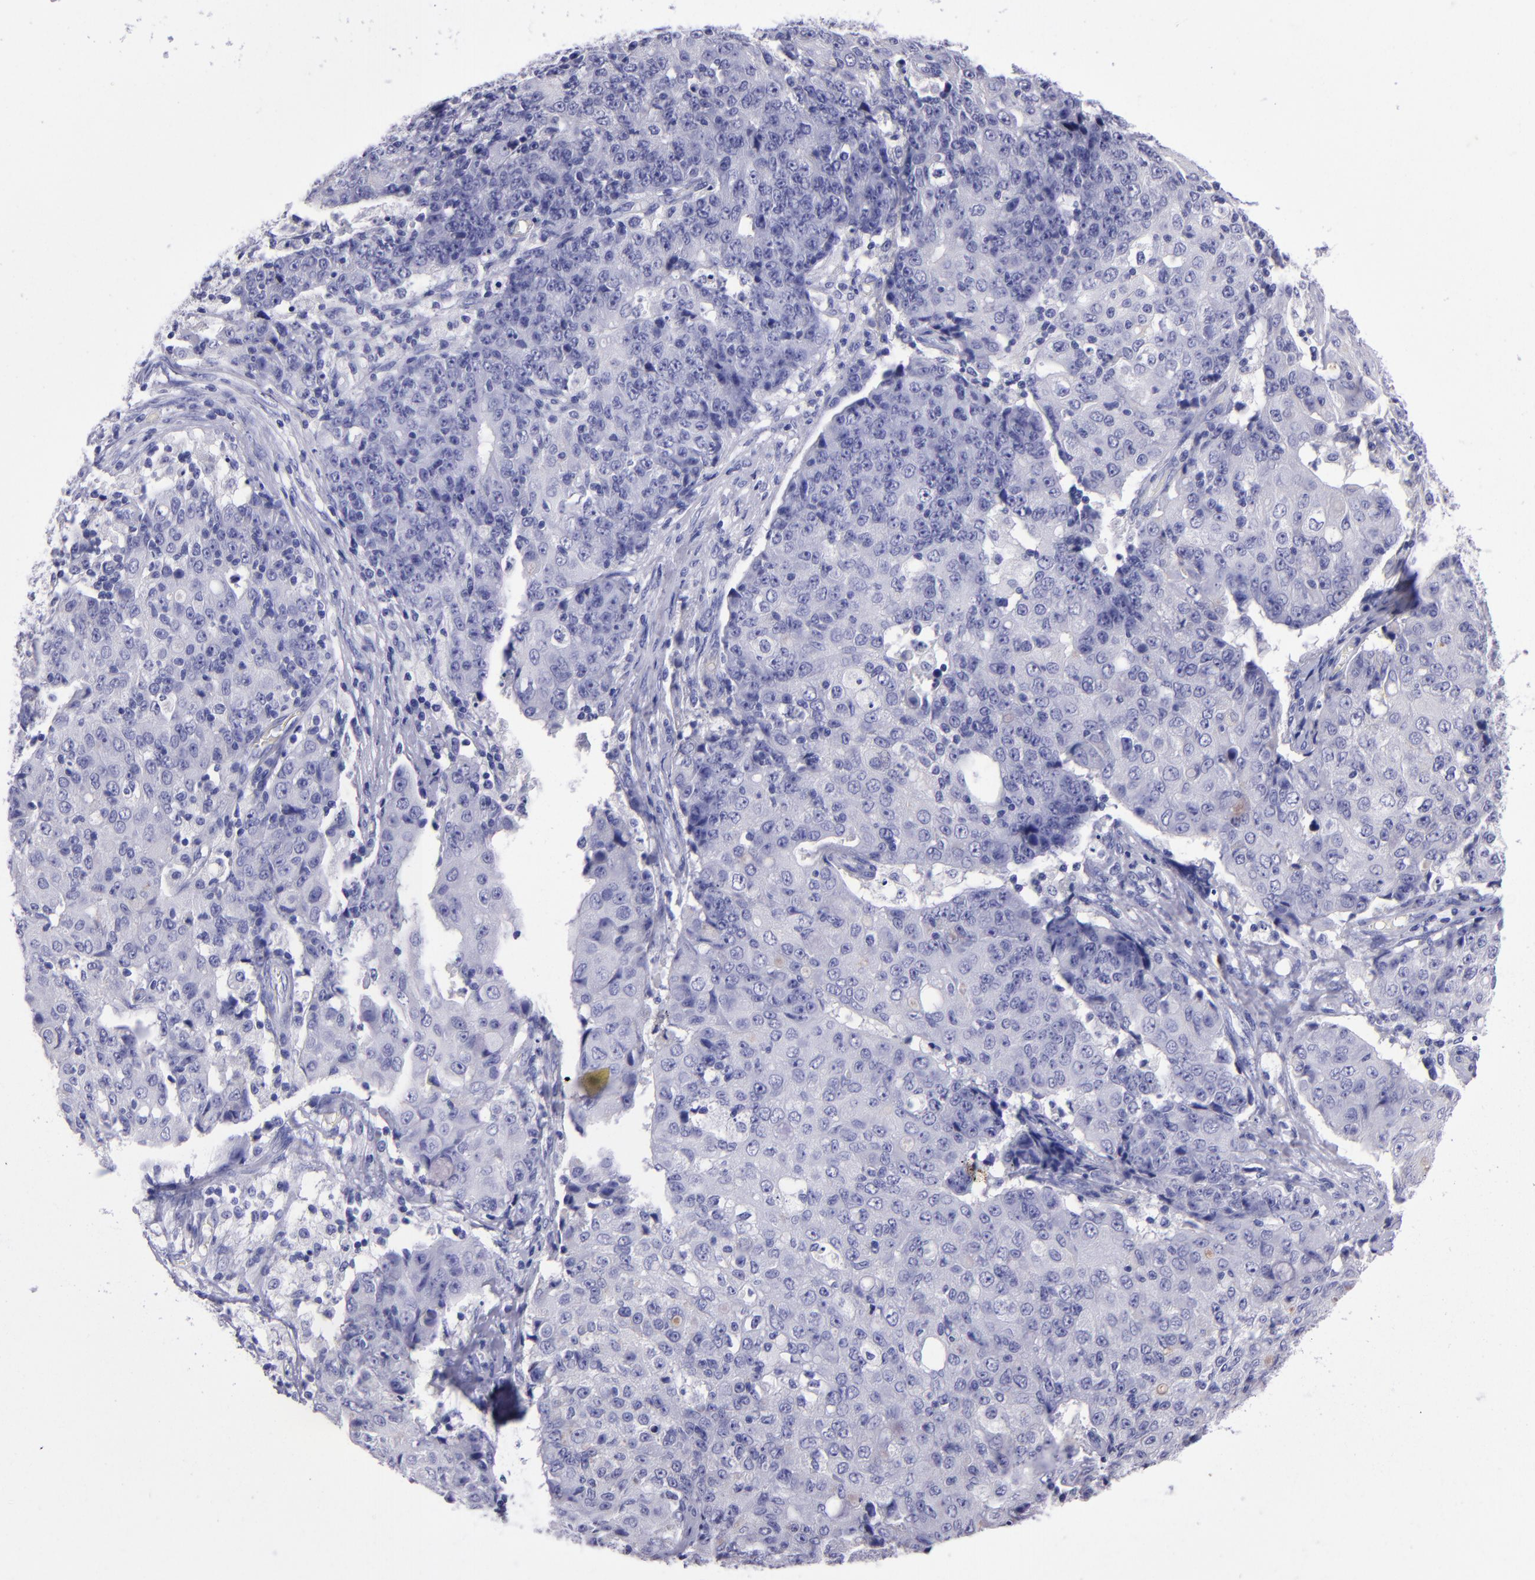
{"staining": {"intensity": "negative", "quantity": "none", "location": "none"}, "tissue": "ovarian cancer", "cell_type": "Tumor cells", "image_type": "cancer", "snomed": [{"axis": "morphology", "description": "Carcinoma, endometroid"}, {"axis": "topography", "description": "Ovary"}], "caption": "DAB (3,3'-diaminobenzidine) immunohistochemical staining of ovarian cancer demonstrates no significant positivity in tumor cells.", "gene": "TYRP1", "patient": {"sex": "female", "age": 42}}